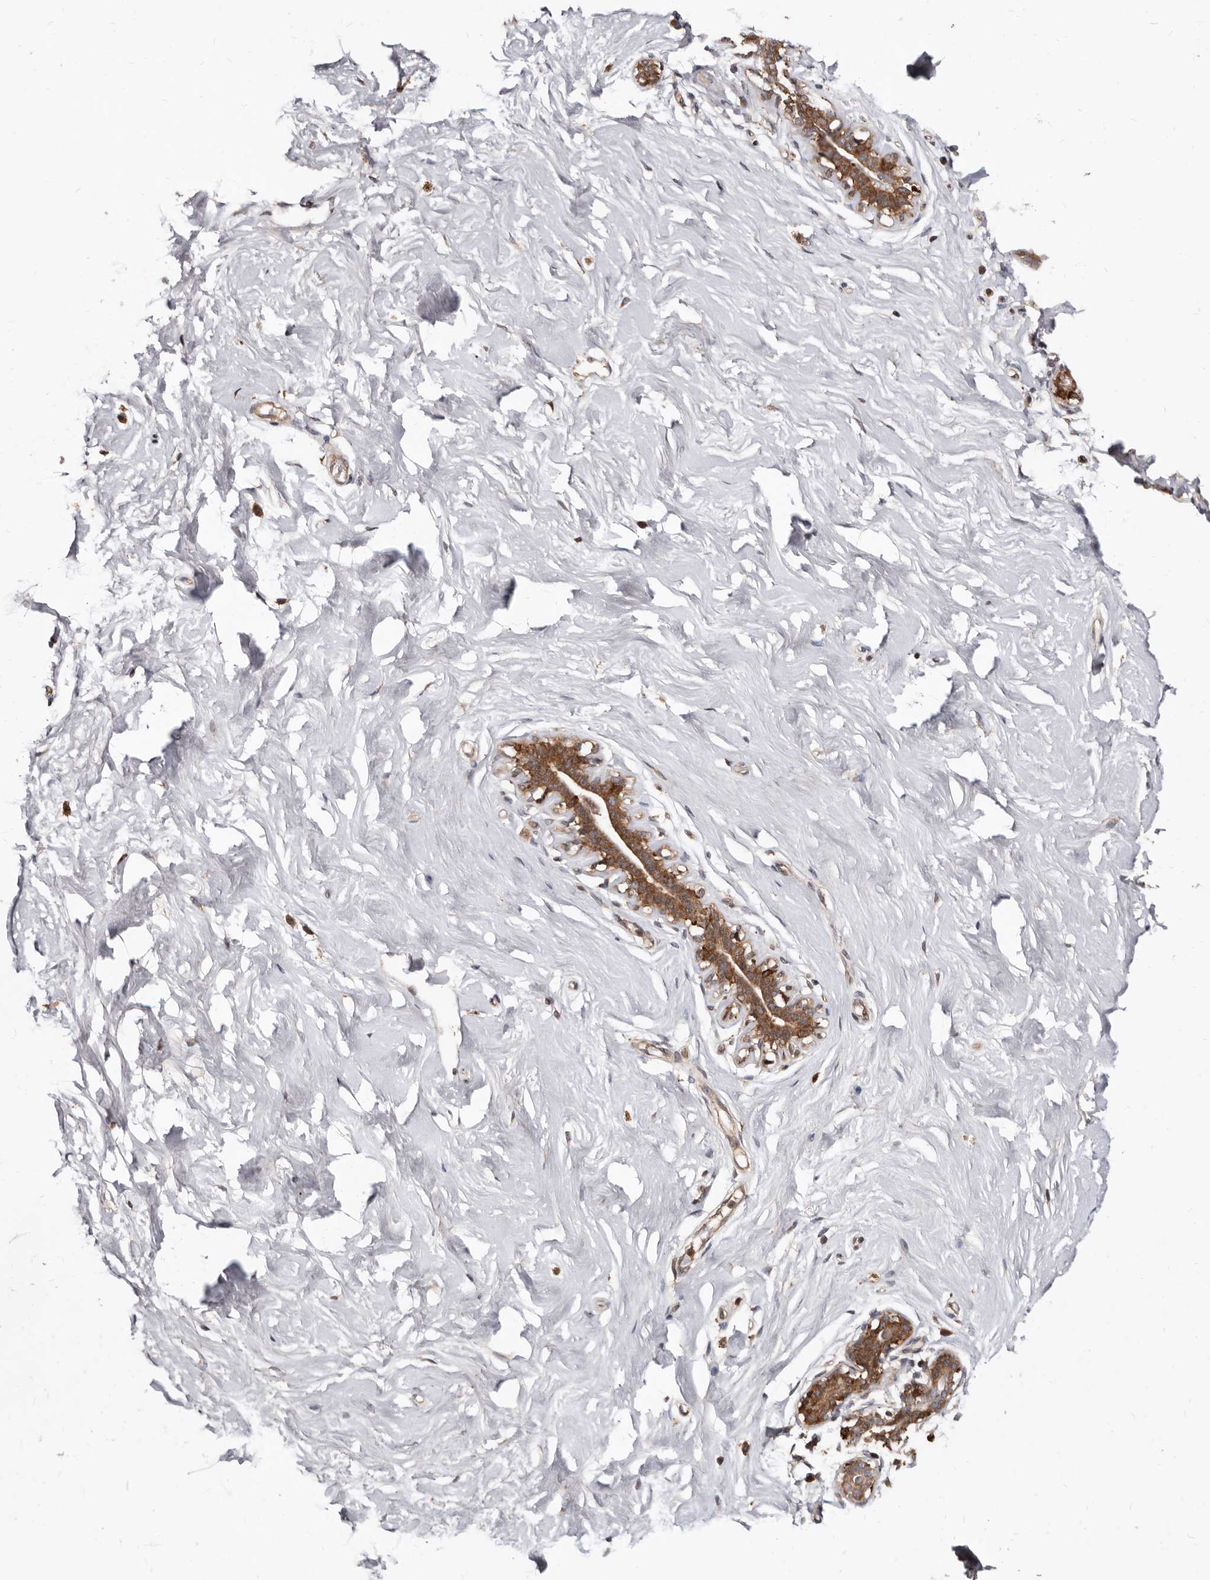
{"staining": {"intensity": "negative", "quantity": "none", "location": "none"}, "tissue": "breast", "cell_type": "Adipocytes", "image_type": "normal", "snomed": [{"axis": "morphology", "description": "Normal tissue, NOS"}, {"axis": "morphology", "description": "Adenoma, NOS"}, {"axis": "topography", "description": "Breast"}], "caption": "IHC micrograph of benign breast: breast stained with DAB (3,3'-diaminobenzidine) demonstrates no significant protein expression in adipocytes.", "gene": "WEE2", "patient": {"sex": "female", "age": 23}}